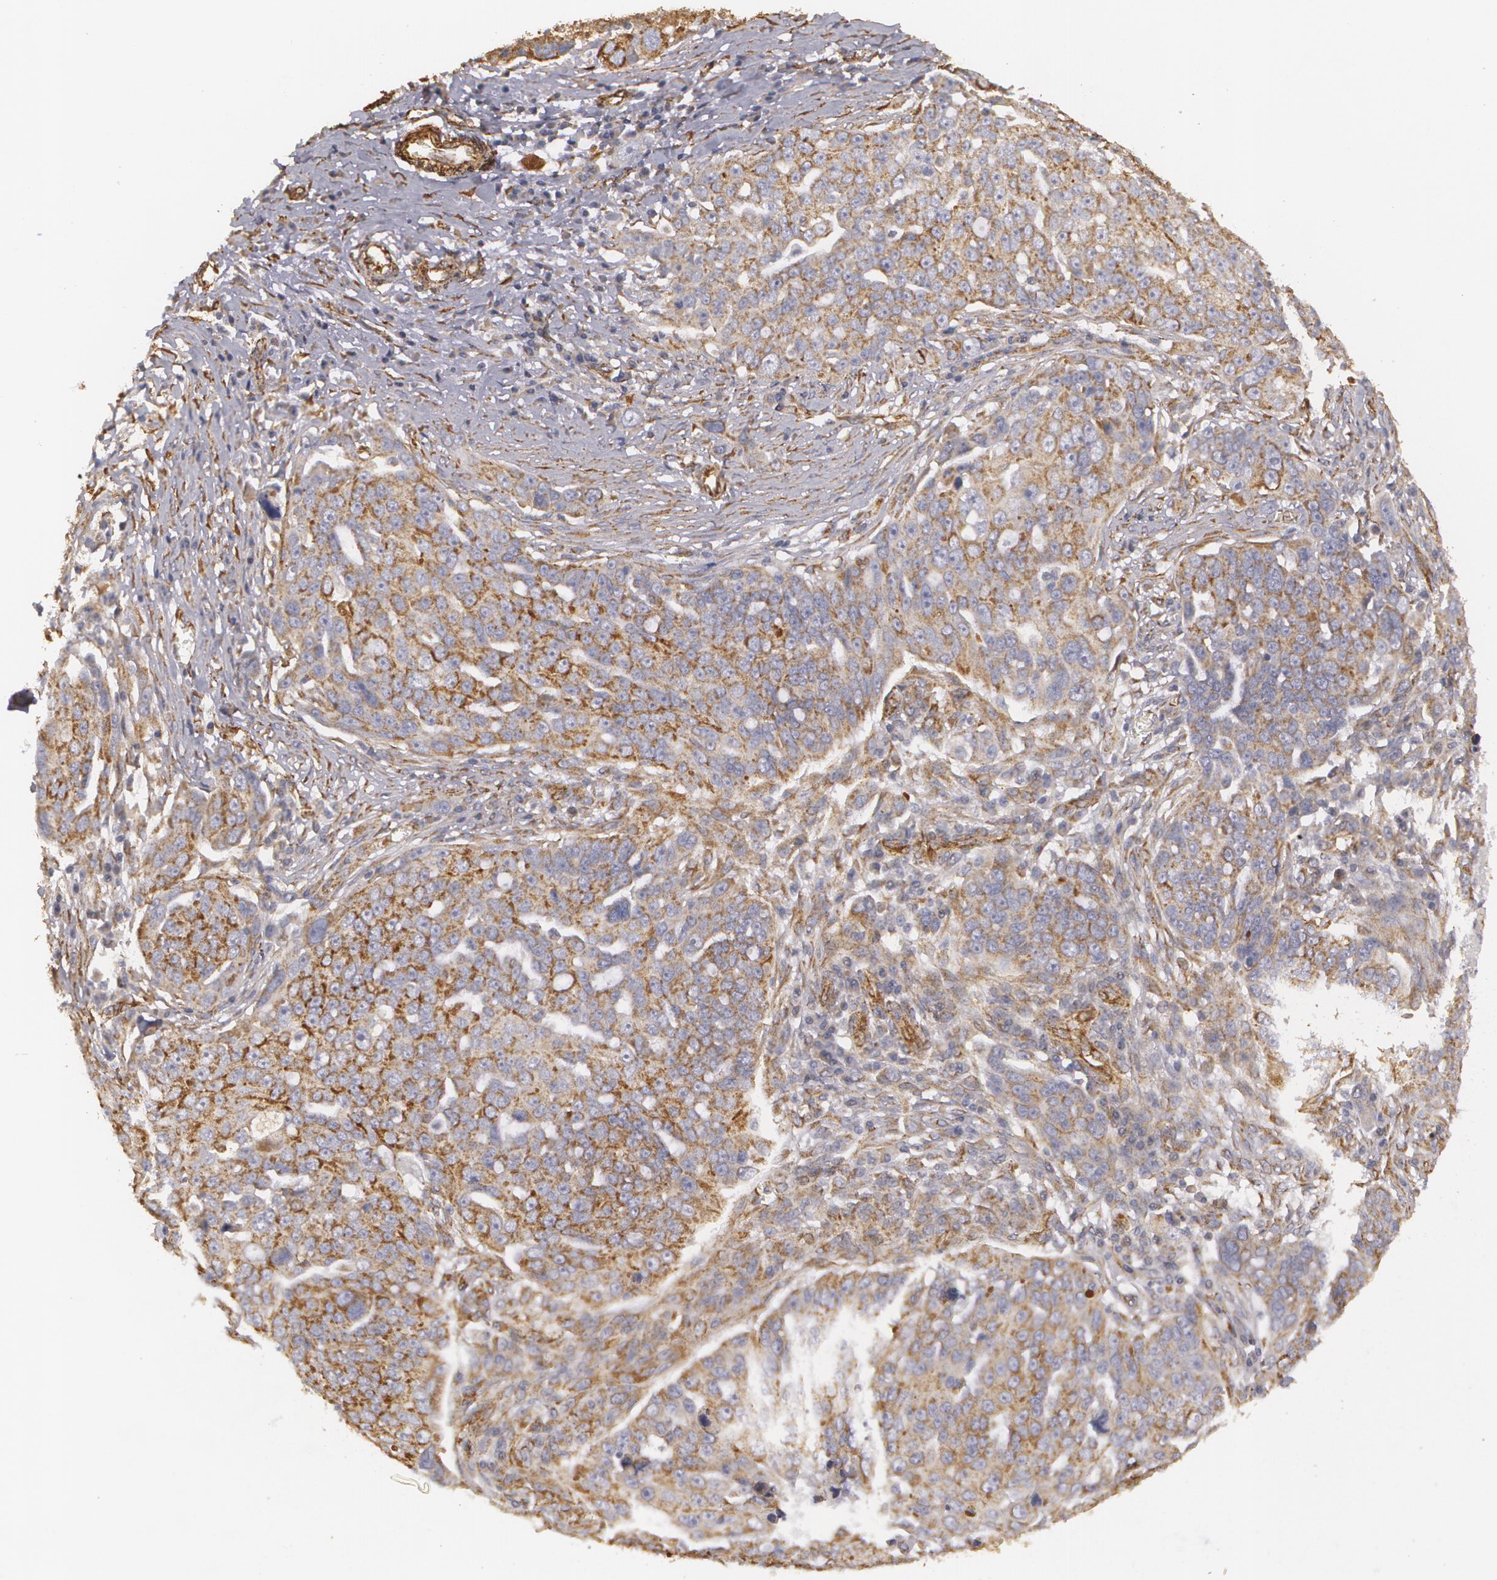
{"staining": {"intensity": "moderate", "quantity": "25%-75%", "location": "cytoplasmic/membranous"}, "tissue": "ovarian cancer", "cell_type": "Tumor cells", "image_type": "cancer", "snomed": [{"axis": "morphology", "description": "Carcinoma, endometroid"}, {"axis": "topography", "description": "Ovary"}], "caption": "Ovarian endometroid carcinoma tissue reveals moderate cytoplasmic/membranous positivity in approximately 25%-75% of tumor cells (brown staining indicates protein expression, while blue staining denotes nuclei).", "gene": "CYB5R3", "patient": {"sex": "female", "age": 75}}